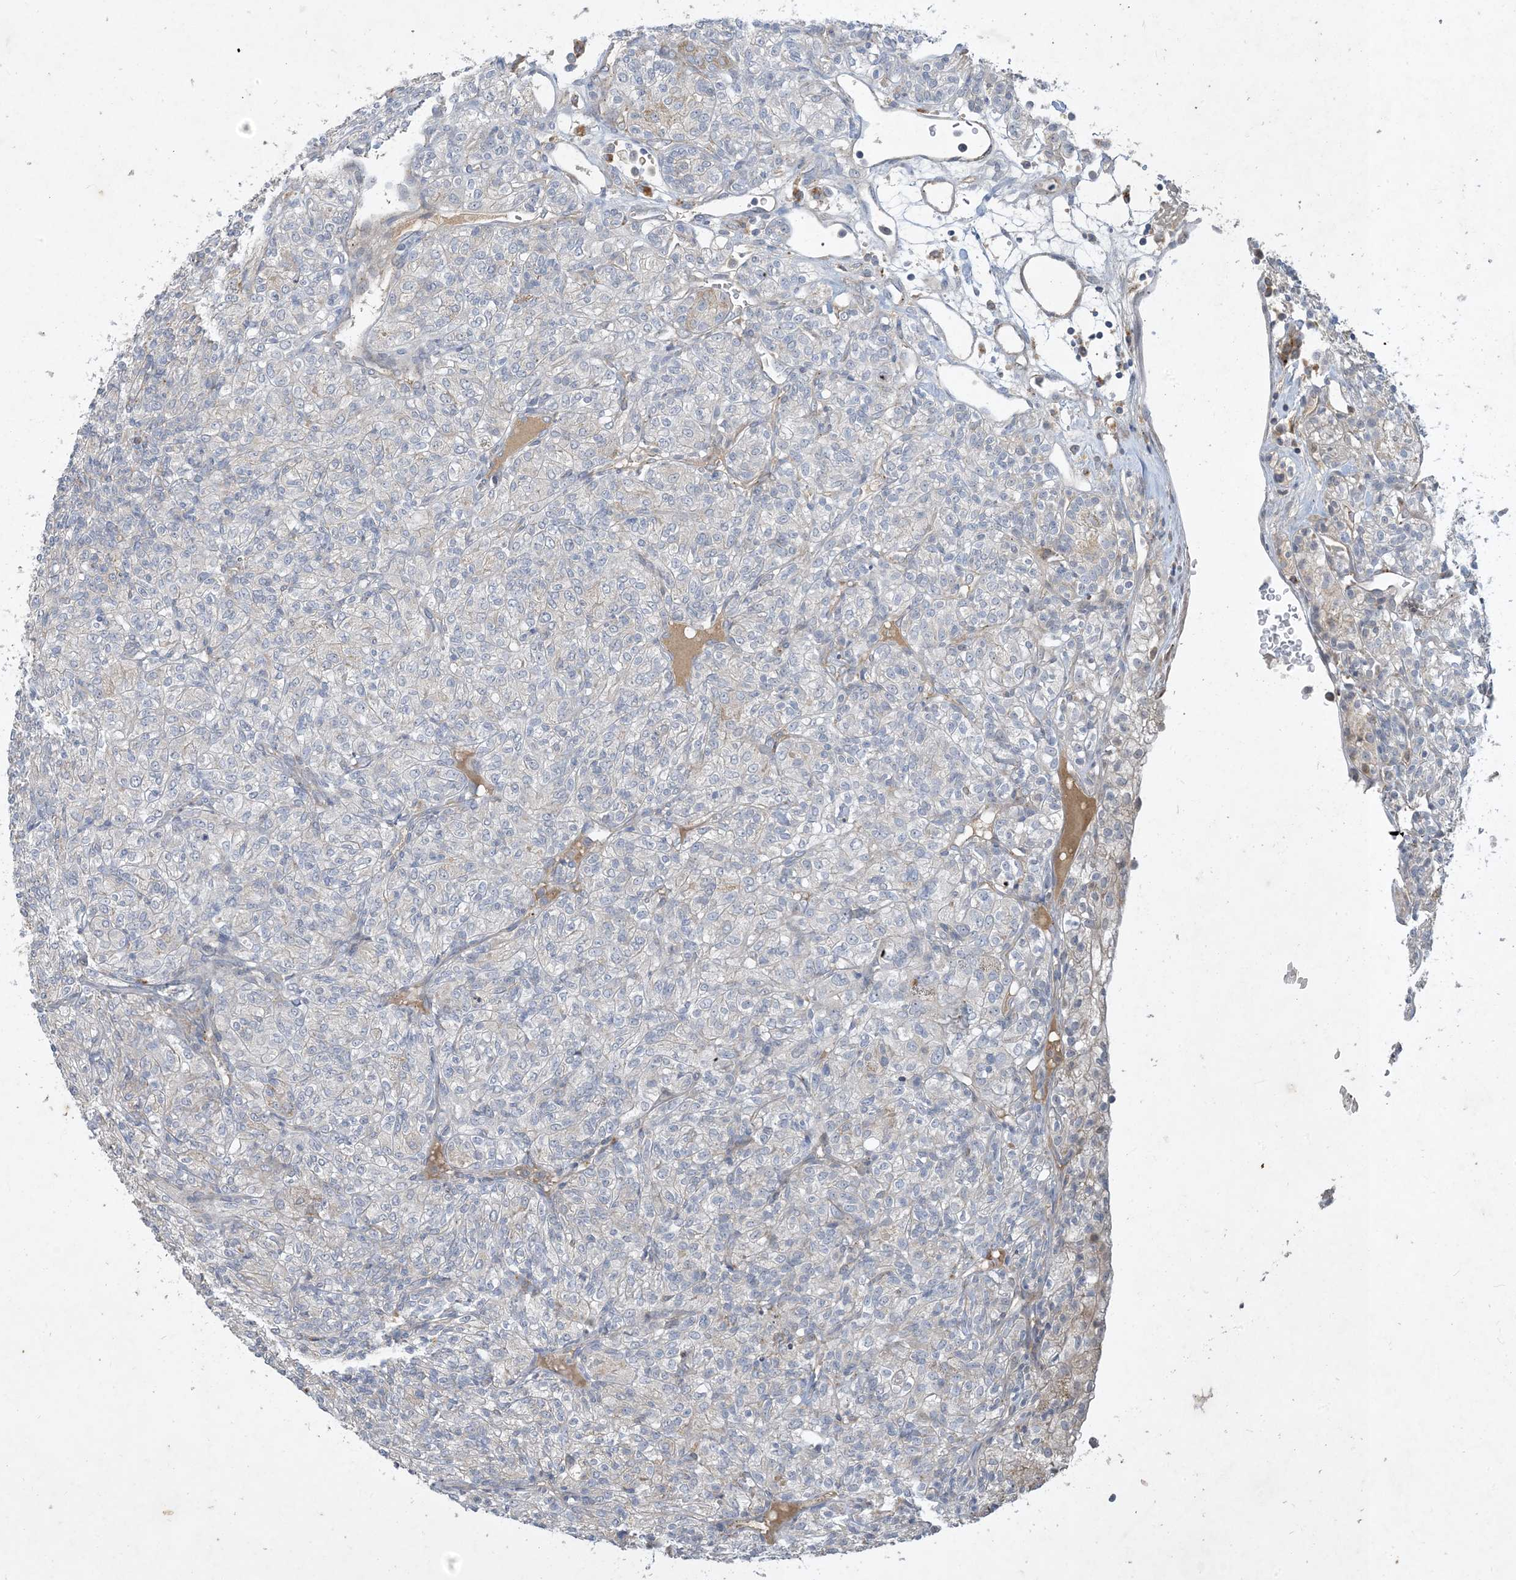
{"staining": {"intensity": "negative", "quantity": "none", "location": "none"}, "tissue": "renal cancer", "cell_type": "Tumor cells", "image_type": "cancer", "snomed": [{"axis": "morphology", "description": "Adenocarcinoma, NOS"}, {"axis": "topography", "description": "Kidney"}], "caption": "Tumor cells show no significant protein expression in adenocarcinoma (renal).", "gene": "MRPS18A", "patient": {"sex": "male", "age": 77}}